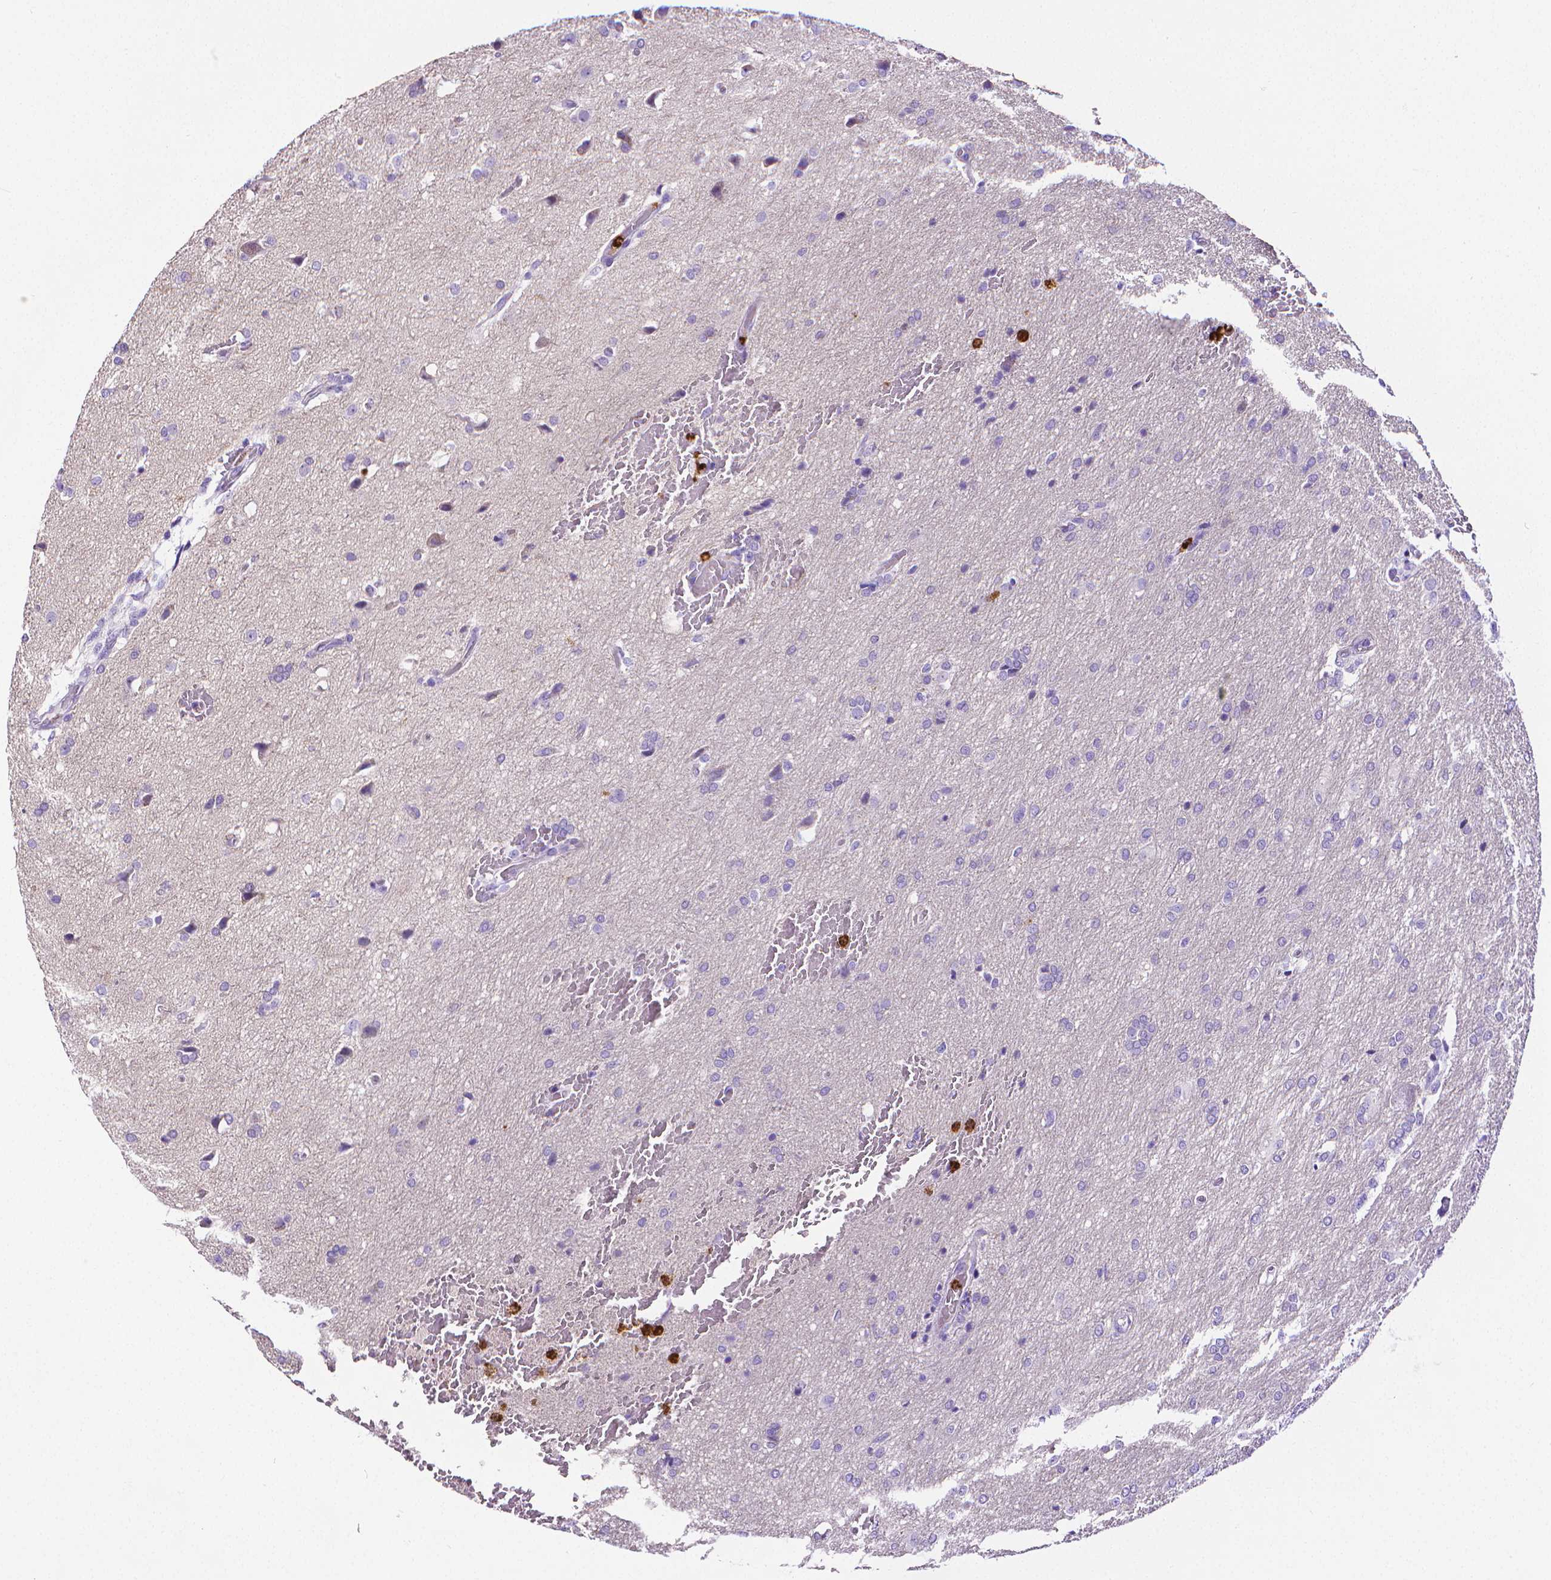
{"staining": {"intensity": "negative", "quantity": "none", "location": "none"}, "tissue": "glioma", "cell_type": "Tumor cells", "image_type": "cancer", "snomed": [{"axis": "morphology", "description": "Glioma, malignant, High grade"}, {"axis": "topography", "description": "Brain"}], "caption": "This image is of glioma stained with IHC to label a protein in brown with the nuclei are counter-stained blue. There is no expression in tumor cells. Nuclei are stained in blue.", "gene": "MMP9", "patient": {"sex": "male", "age": 68}}